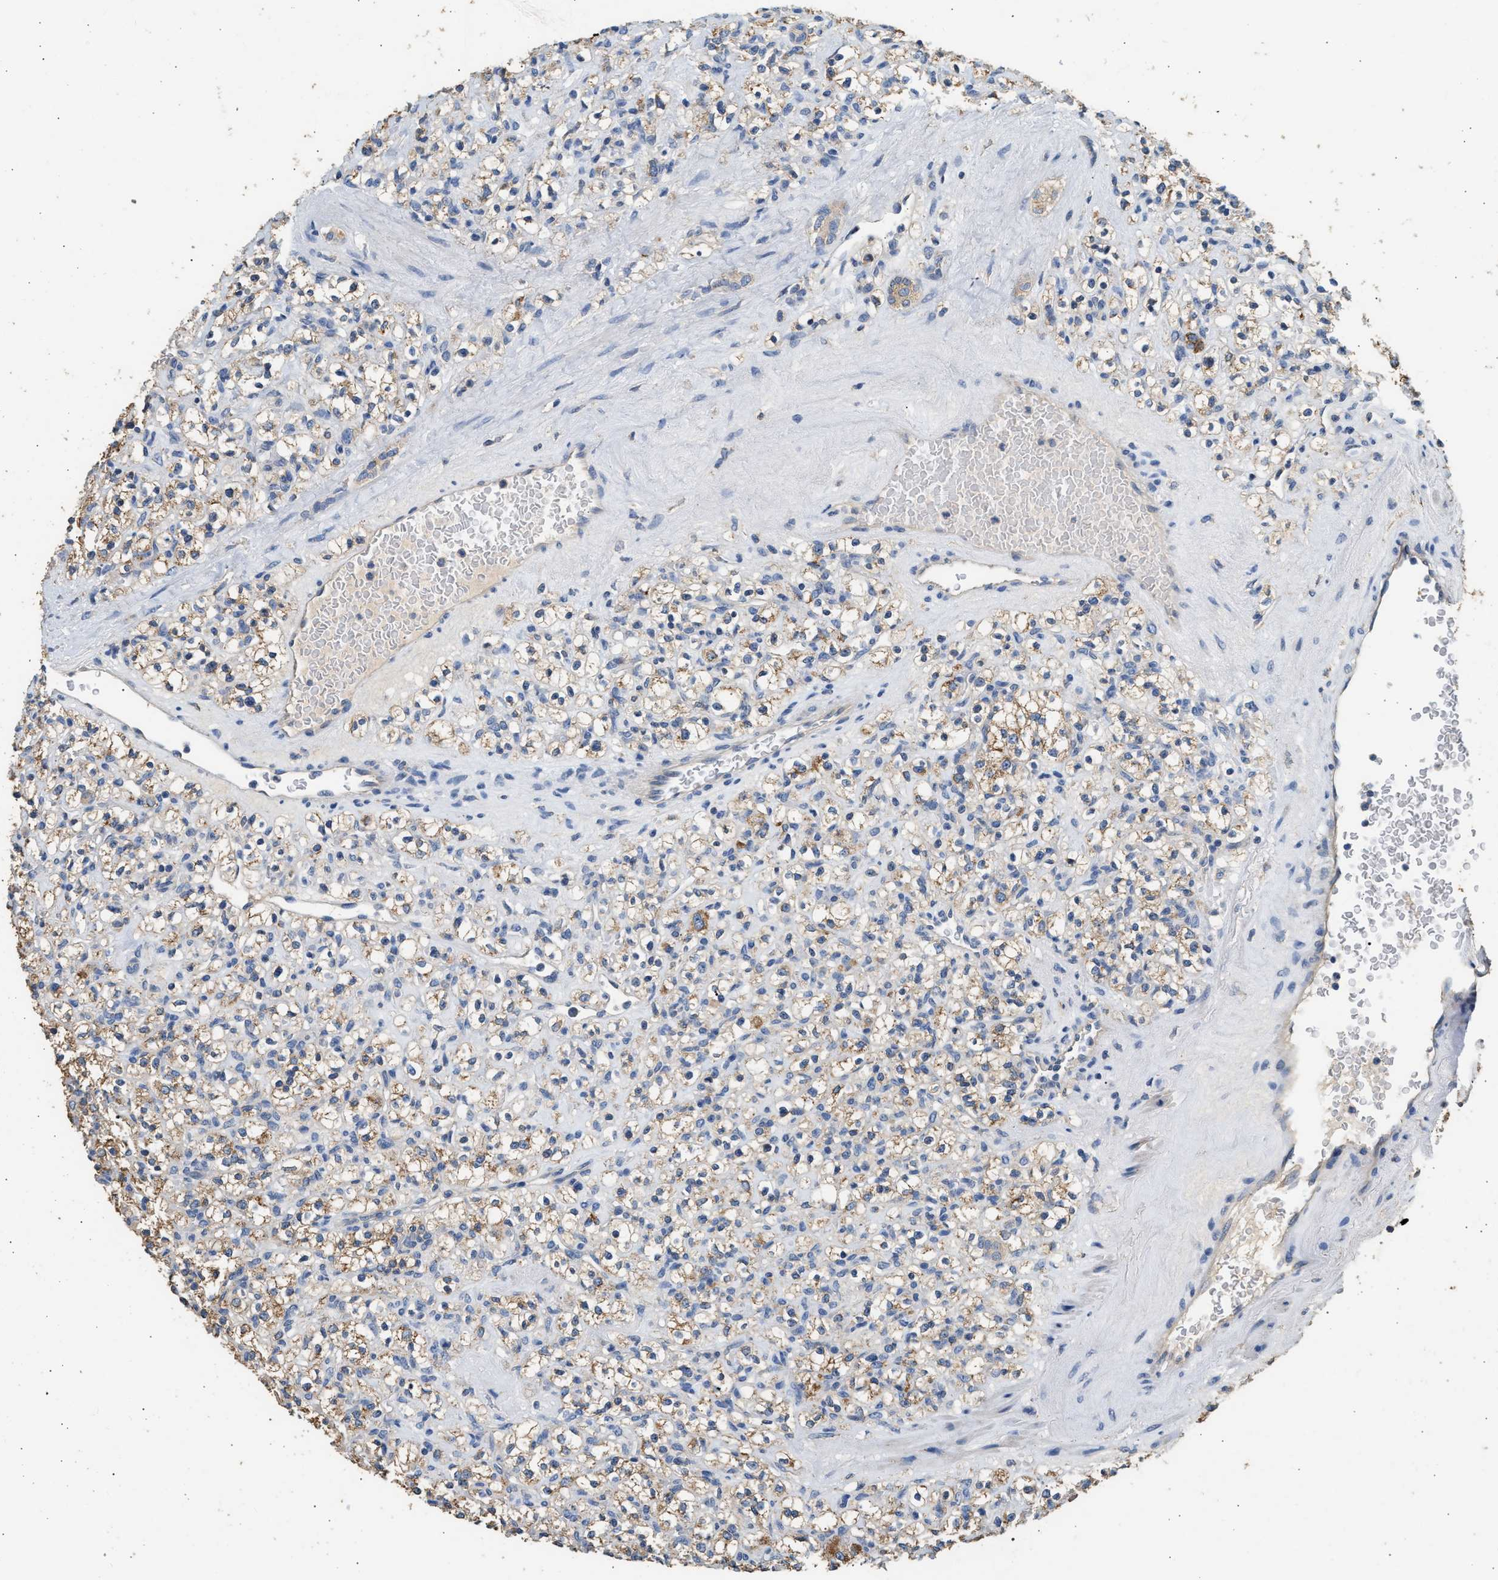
{"staining": {"intensity": "moderate", "quantity": ">75%", "location": "cytoplasmic/membranous"}, "tissue": "renal cancer", "cell_type": "Tumor cells", "image_type": "cancer", "snomed": [{"axis": "morphology", "description": "Normal tissue, NOS"}, {"axis": "morphology", "description": "Adenocarcinoma, NOS"}, {"axis": "topography", "description": "Kidney"}], "caption": "The photomicrograph shows immunohistochemical staining of renal adenocarcinoma. There is moderate cytoplasmic/membranous positivity is identified in approximately >75% of tumor cells. (DAB IHC with brightfield microscopy, high magnification).", "gene": "WDR31", "patient": {"sex": "female", "age": 72}}